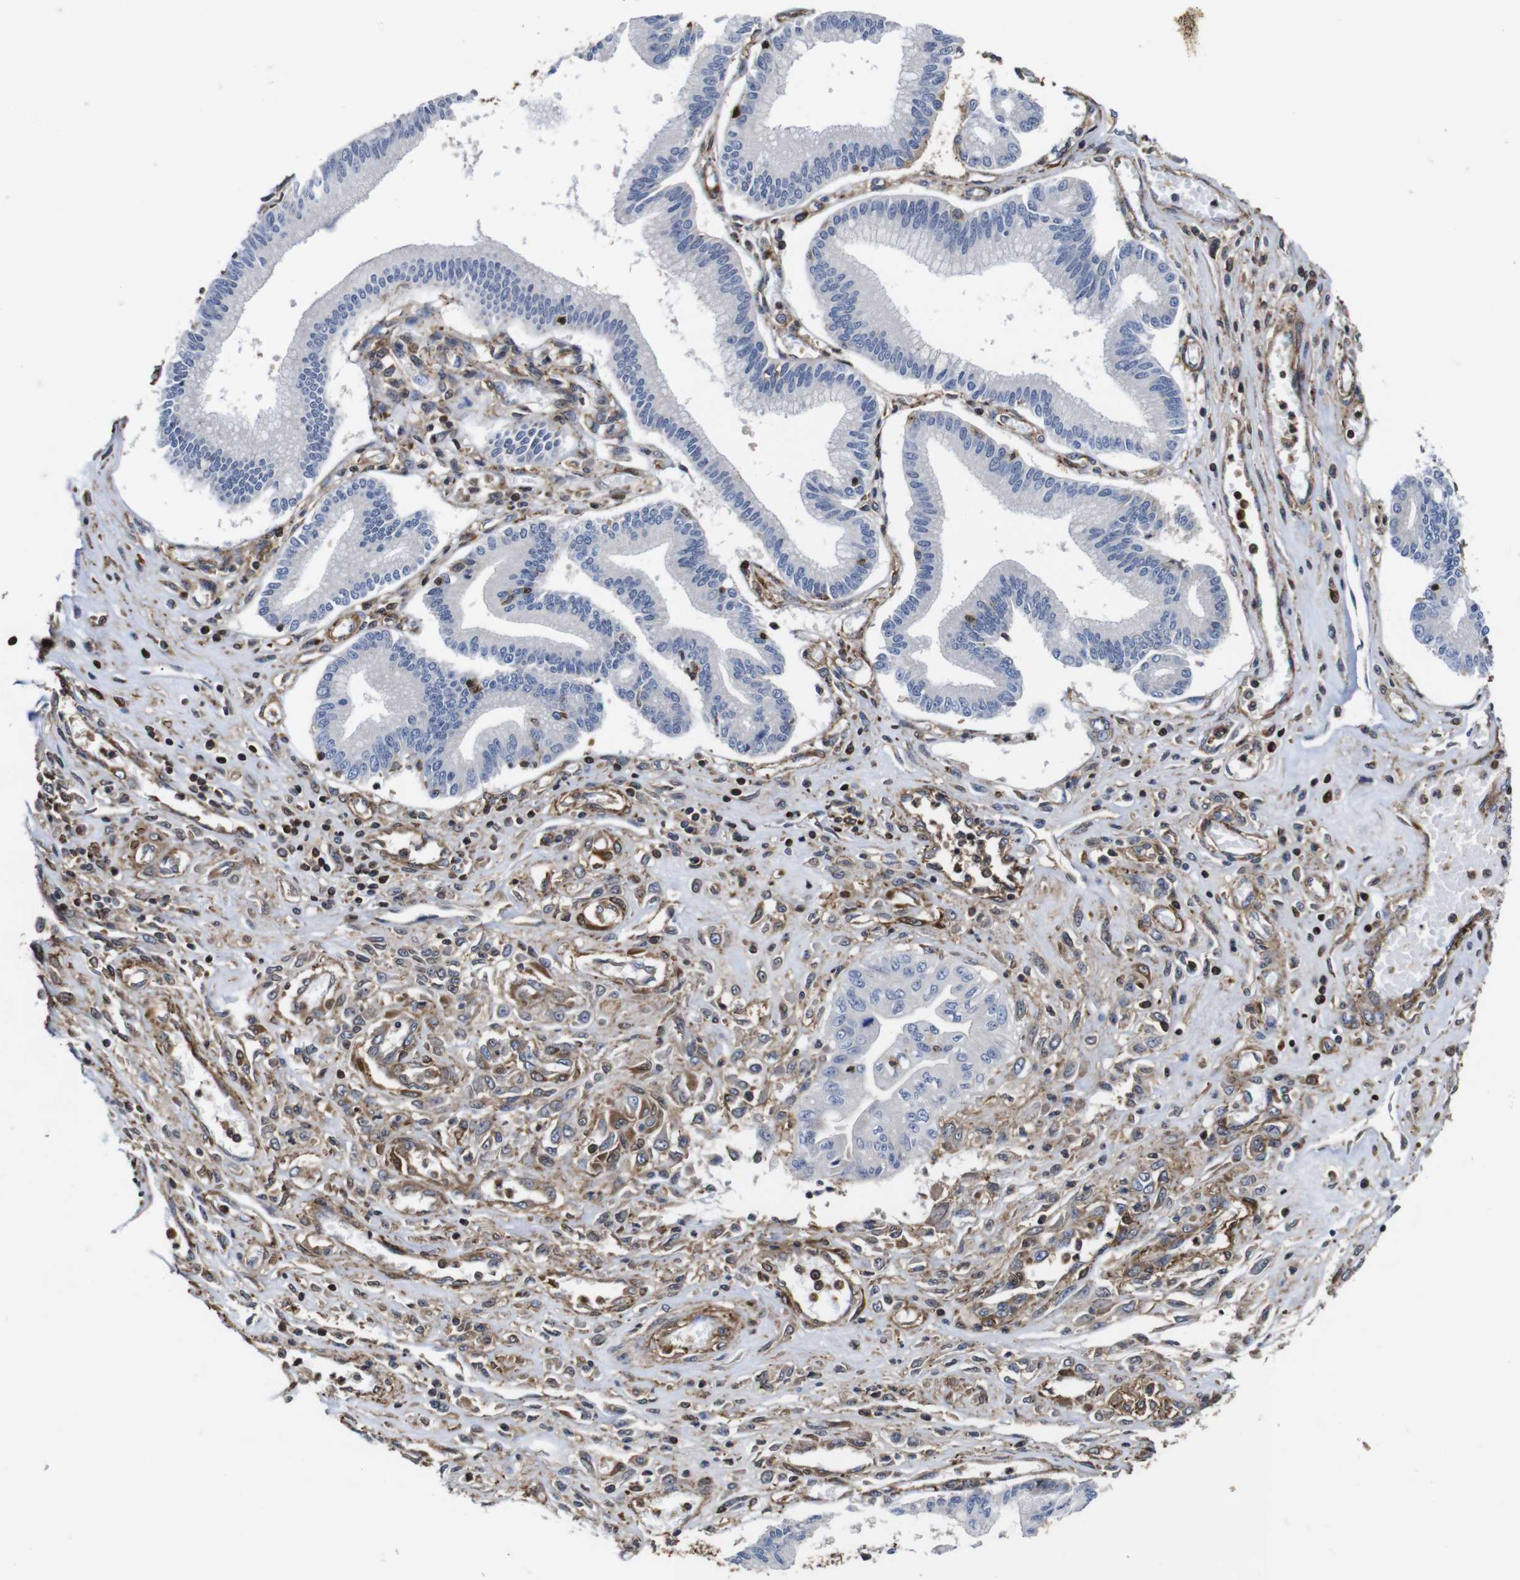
{"staining": {"intensity": "negative", "quantity": "none", "location": "none"}, "tissue": "pancreatic cancer", "cell_type": "Tumor cells", "image_type": "cancer", "snomed": [{"axis": "morphology", "description": "Adenocarcinoma, NOS"}, {"axis": "topography", "description": "Pancreas"}], "caption": "The histopathology image exhibits no staining of tumor cells in adenocarcinoma (pancreatic).", "gene": "PI4KA", "patient": {"sex": "male", "age": 56}}